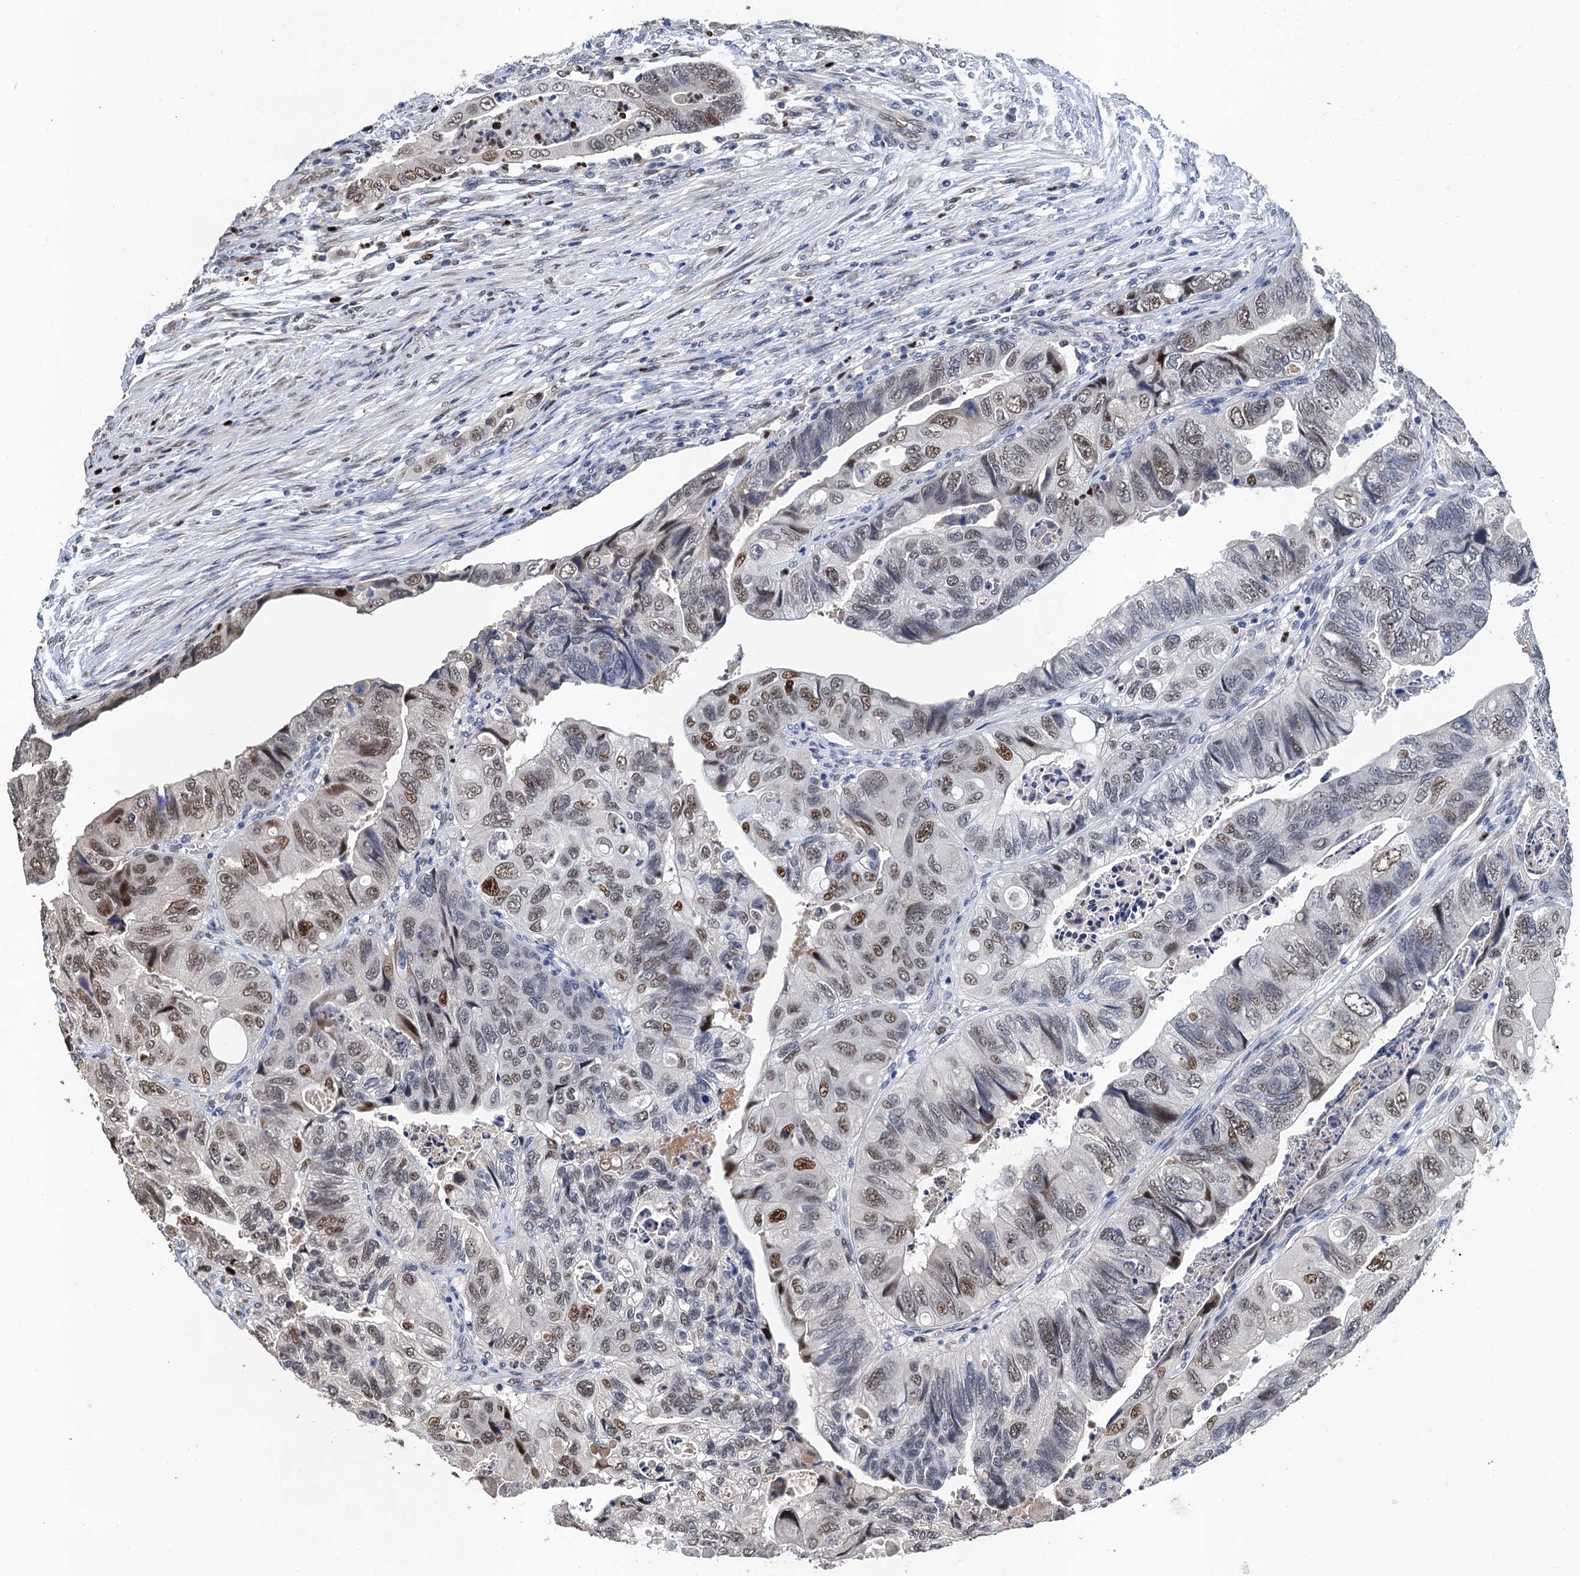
{"staining": {"intensity": "moderate", "quantity": "<25%", "location": "nuclear"}, "tissue": "colorectal cancer", "cell_type": "Tumor cells", "image_type": "cancer", "snomed": [{"axis": "morphology", "description": "Adenocarcinoma, NOS"}, {"axis": "topography", "description": "Rectum"}], "caption": "Colorectal cancer tissue displays moderate nuclear positivity in about <25% of tumor cells, visualized by immunohistochemistry. (DAB IHC with brightfield microscopy, high magnification).", "gene": "TSEN34", "patient": {"sex": "male", "age": 63}}